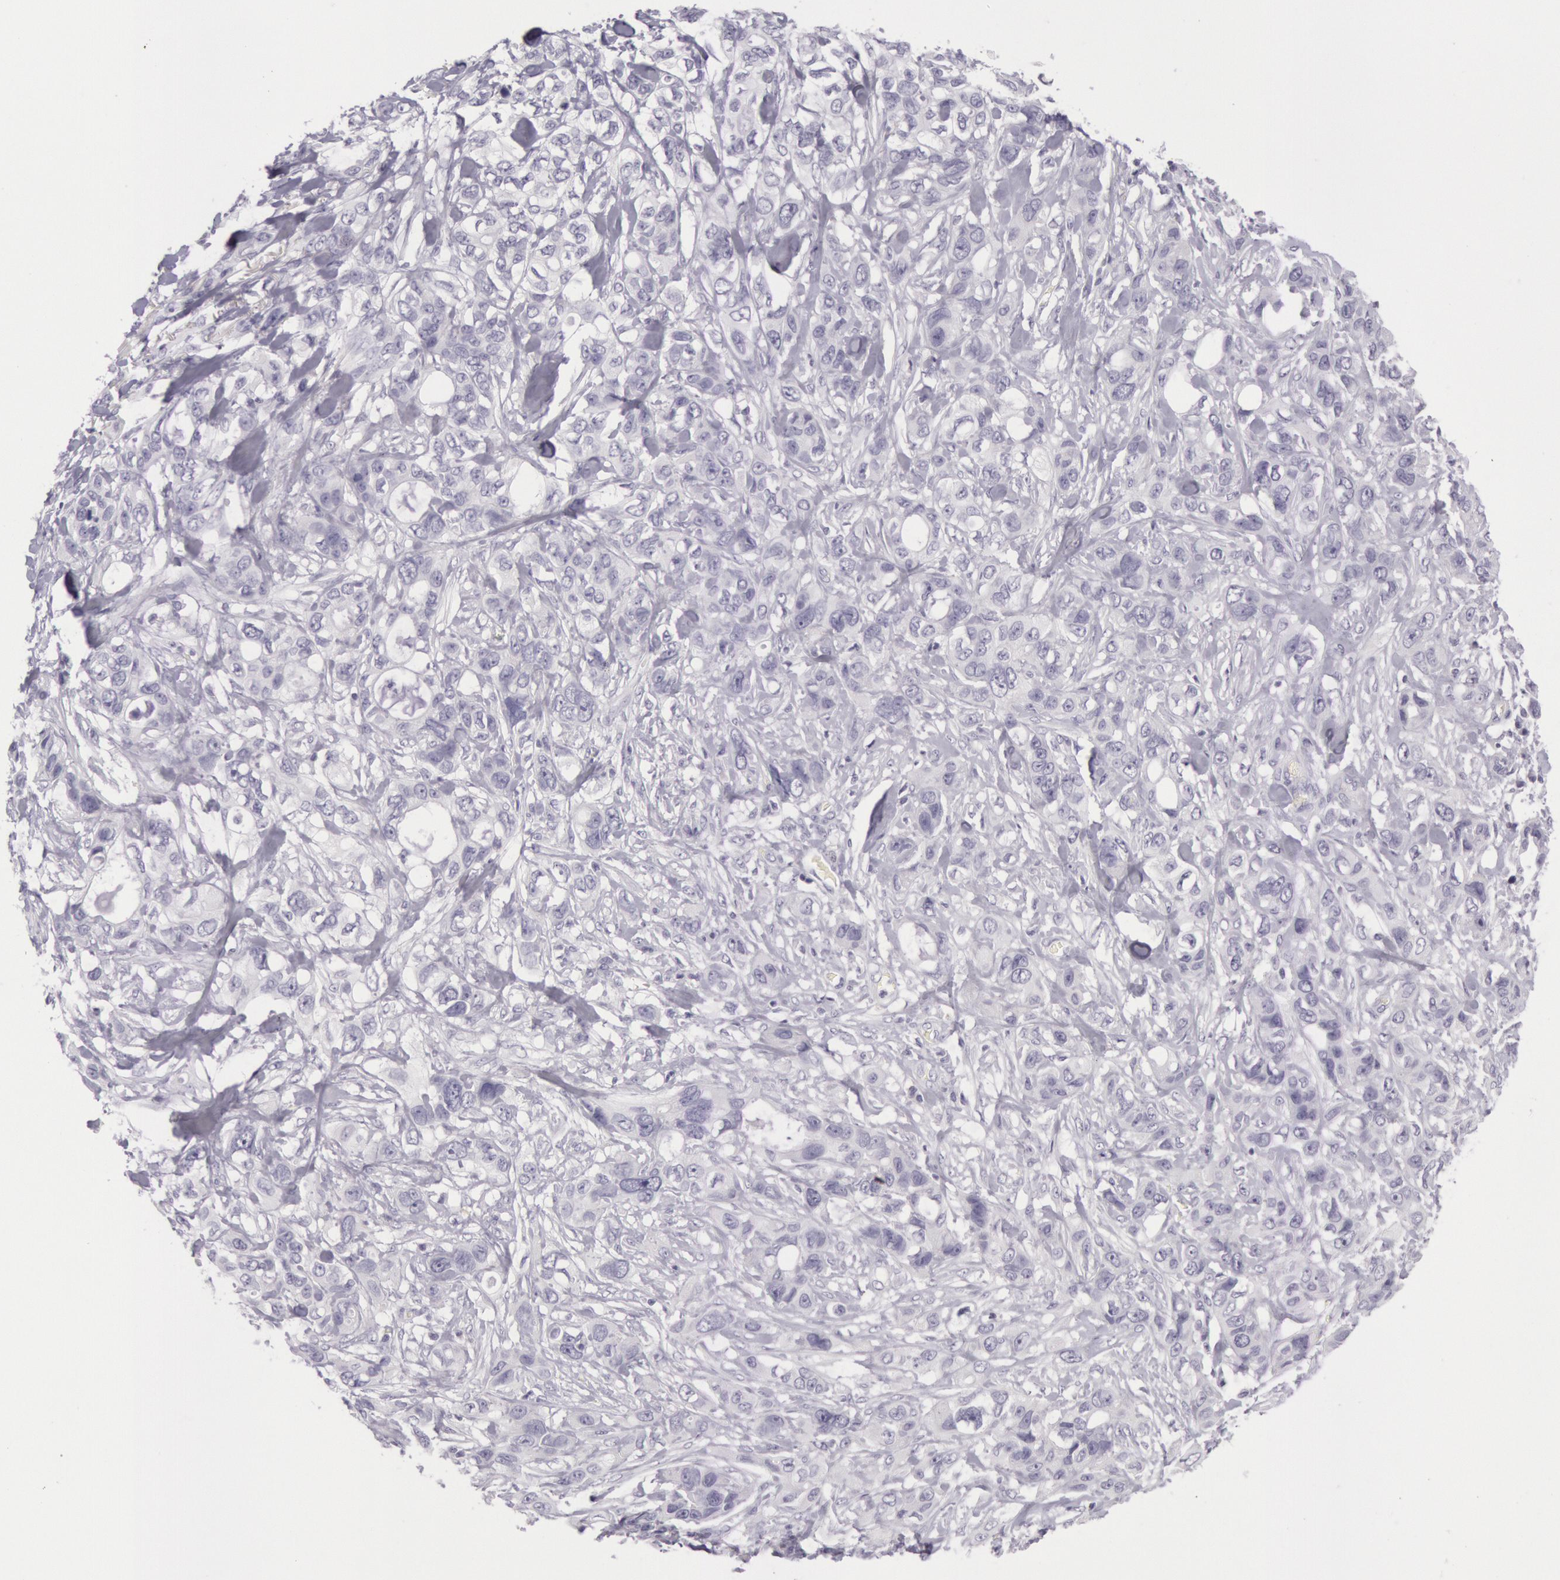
{"staining": {"intensity": "negative", "quantity": "none", "location": "none"}, "tissue": "stomach cancer", "cell_type": "Tumor cells", "image_type": "cancer", "snomed": [{"axis": "morphology", "description": "Adenocarcinoma, NOS"}, {"axis": "topography", "description": "Stomach, upper"}], "caption": "This is an immunohistochemistry image of human stomach cancer. There is no expression in tumor cells.", "gene": "CKB", "patient": {"sex": "male", "age": 47}}